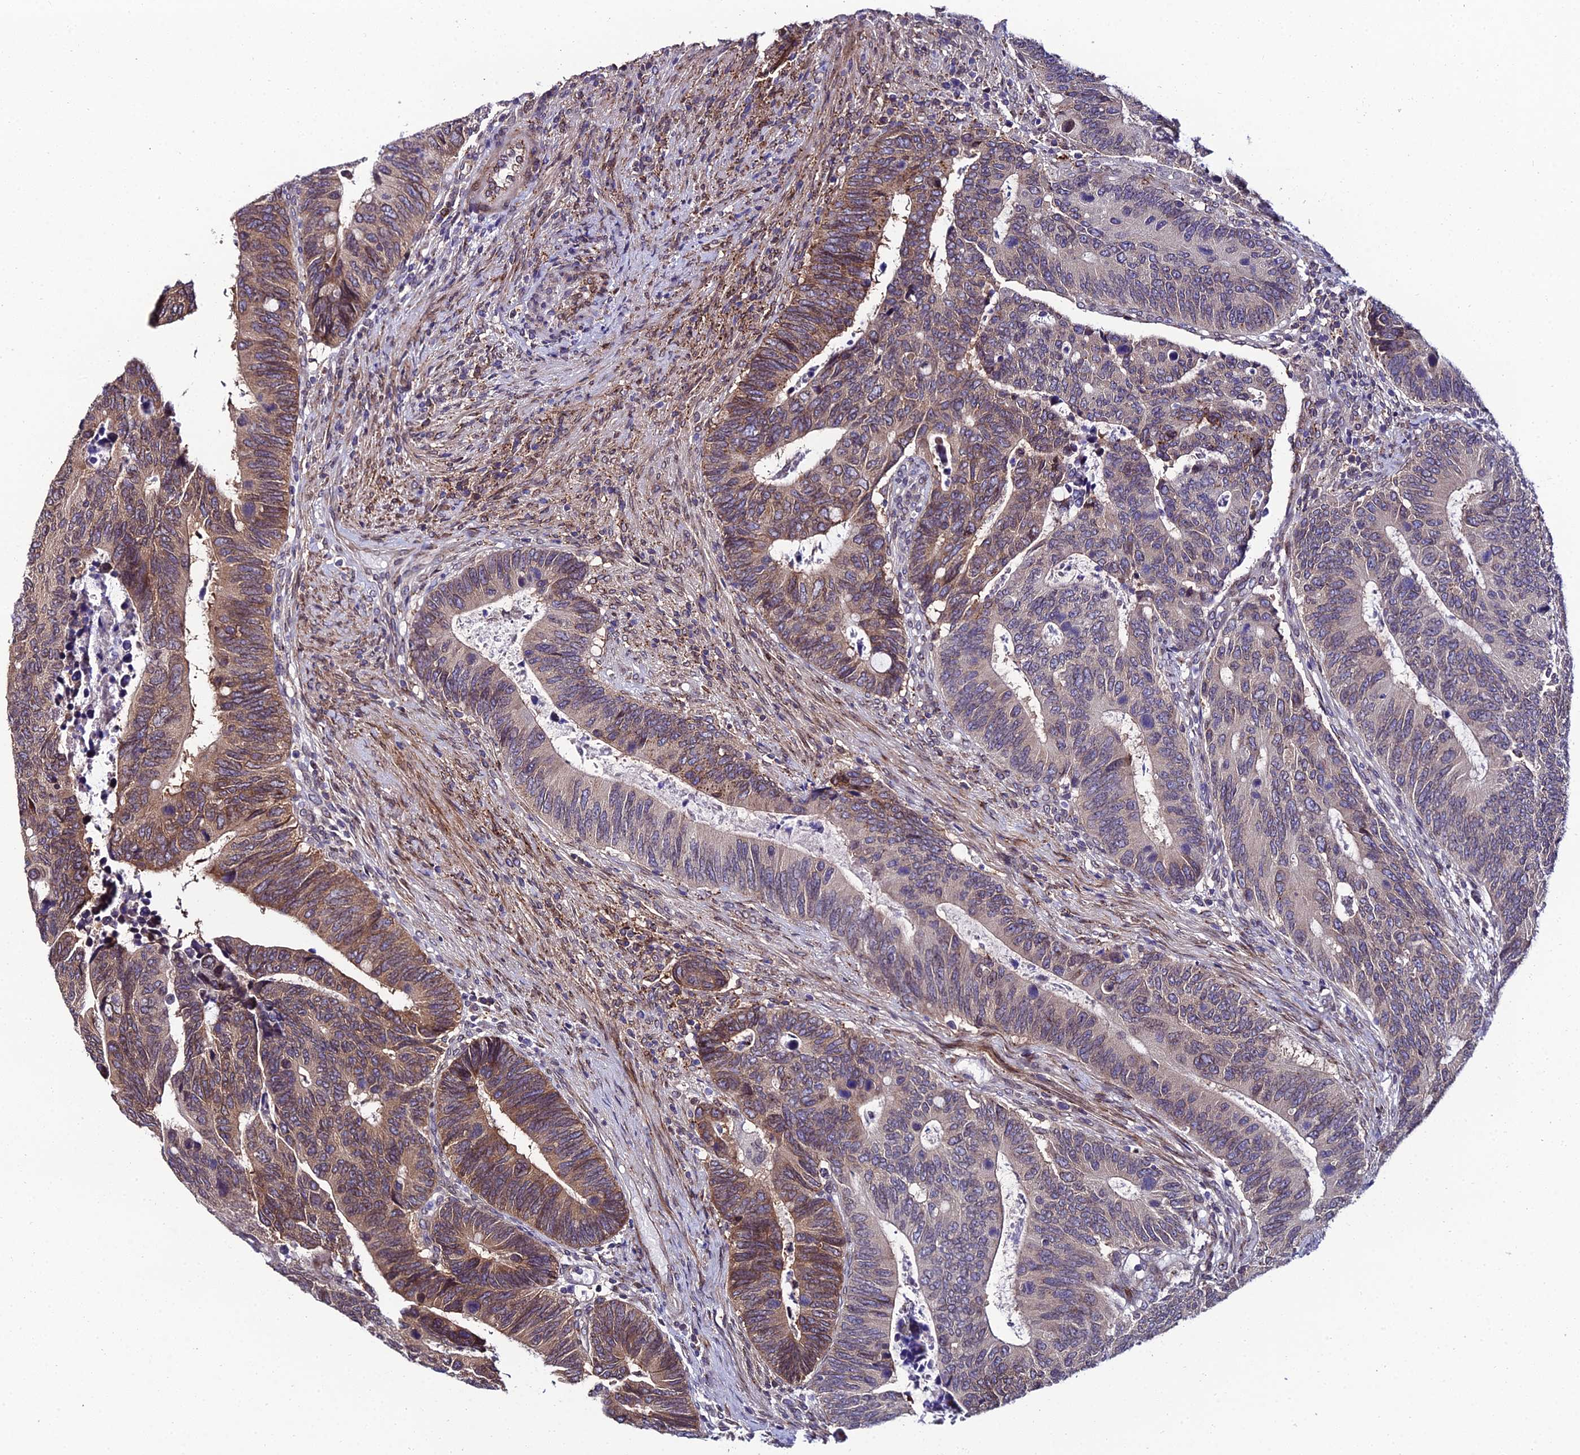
{"staining": {"intensity": "moderate", "quantity": "25%-75%", "location": "cytoplasmic/membranous"}, "tissue": "colorectal cancer", "cell_type": "Tumor cells", "image_type": "cancer", "snomed": [{"axis": "morphology", "description": "Adenocarcinoma, NOS"}, {"axis": "topography", "description": "Colon"}], "caption": "Colorectal cancer (adenocarcinoma) stained with DAB (3,3'-diaminobenzidine) immunohistochemistry displays medium levels of moderate cytoplasmic/membranous staining in about 25%-75% of tumor cells.", "gene": "DDX19A", "patient": {"sex": "male", "age": 87}}